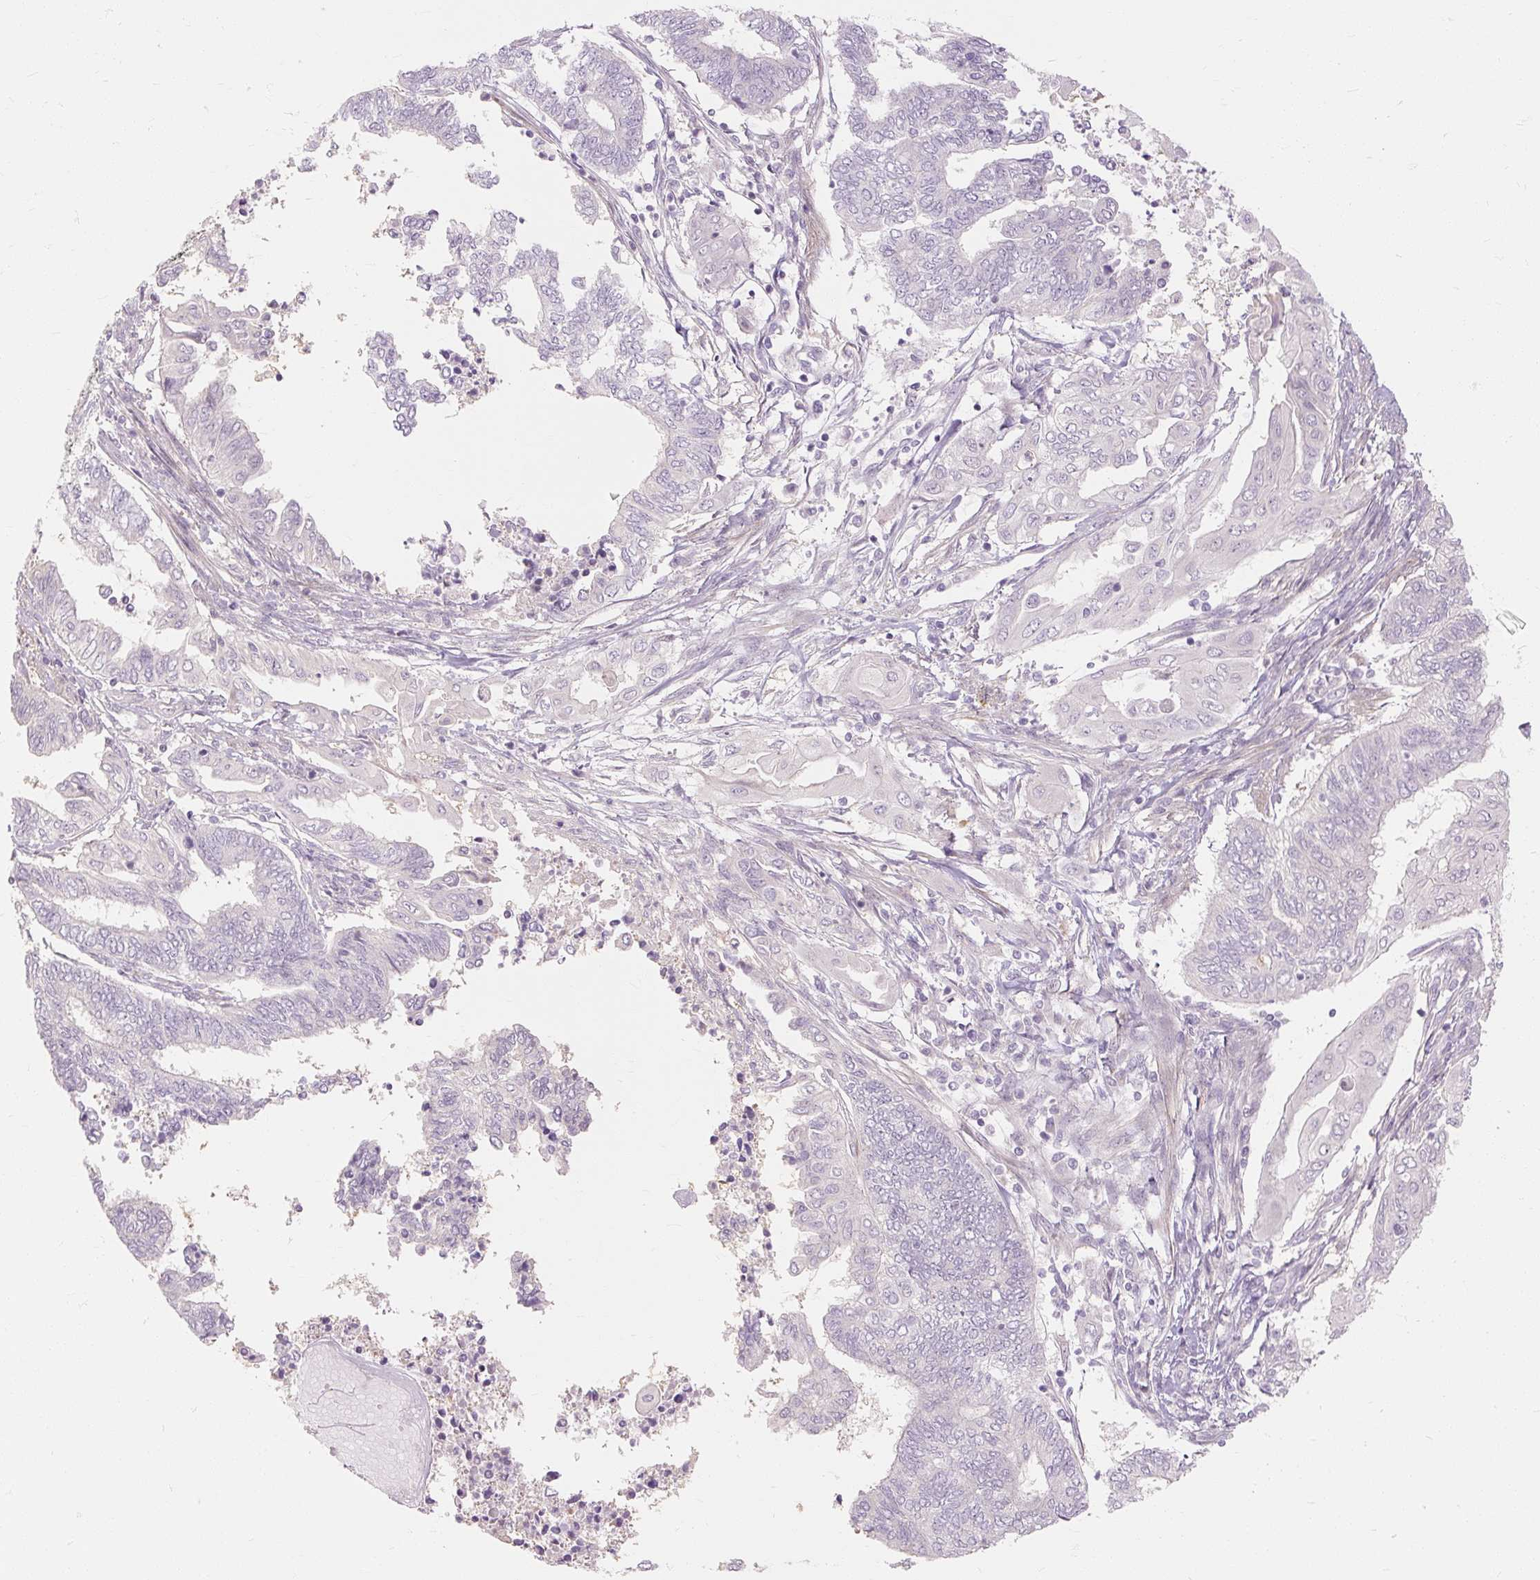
{"staining": {"intensity": "negative", "quantity": "none", "location": "none"}, "tissue": "endometrial cancer", "cell_type": "Tumor cells", "image_type": "cancer", "snomed": [{"axis": "morphology", "description": "Adenocarcinoma, NOS"}, {"axis": "topography", "description": "Uterus"}, {"axis": "topography", "description": "Endometrium"}], "caption": "Protein analysis of adenocarcinoma (endometrial) exhibits no significant positivity in tumor cells.", "gene": "CAPN3", "patient": {"sex": "female", "age": 70}}